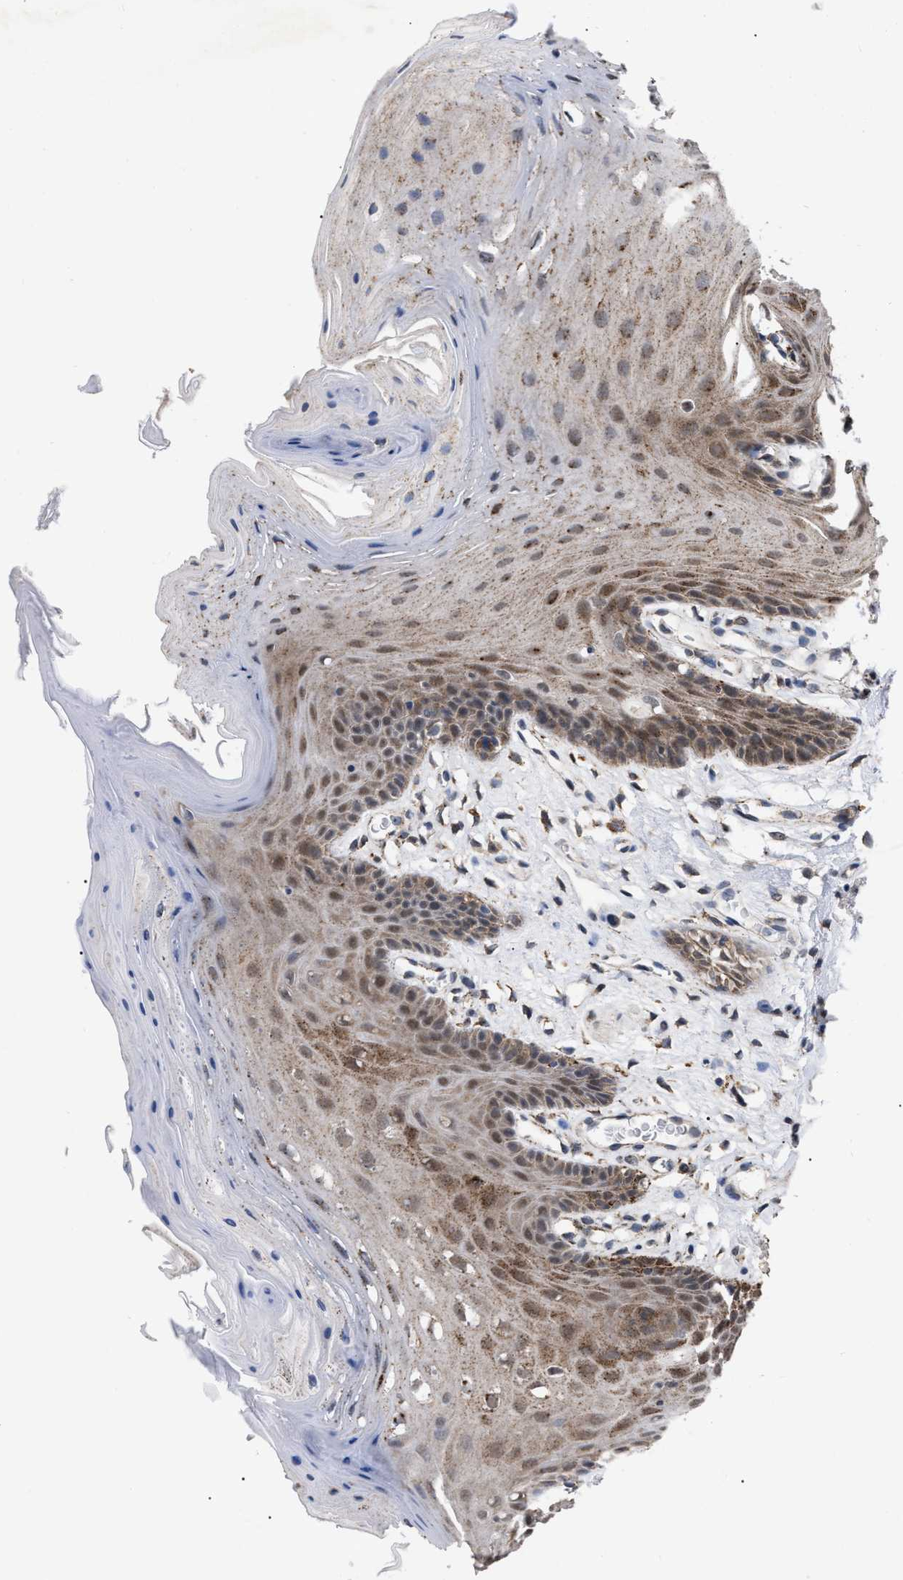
{"staining": {"intensity": "moderate", "quantity": ">75%", "location": "cytoplasmic/membranous"}, "tissue": "oral mucosa", "cell_type": "Squamous epithelial cells", "image_type": "normal", "snomed": [{"axis": "morphology", "description": "Normal tissue, NOS"}, {"axis": "morphology", "description": "Squamous cell carcinoma, NOS"}, {"axis": "topography", "description": "Oral tissue"}, {"axis": "topography", "description": "Head-Neck"}], "caption": "A histopathology image of human oral mucosa stained for a protein reveals moderate cytoplasmic/membranous brown staining in squamous epithelial cells. (IHC, brightfield microscopy, high magnification).", "gene": "UPF1", "patient": {"sex": "male", "age": 71}}